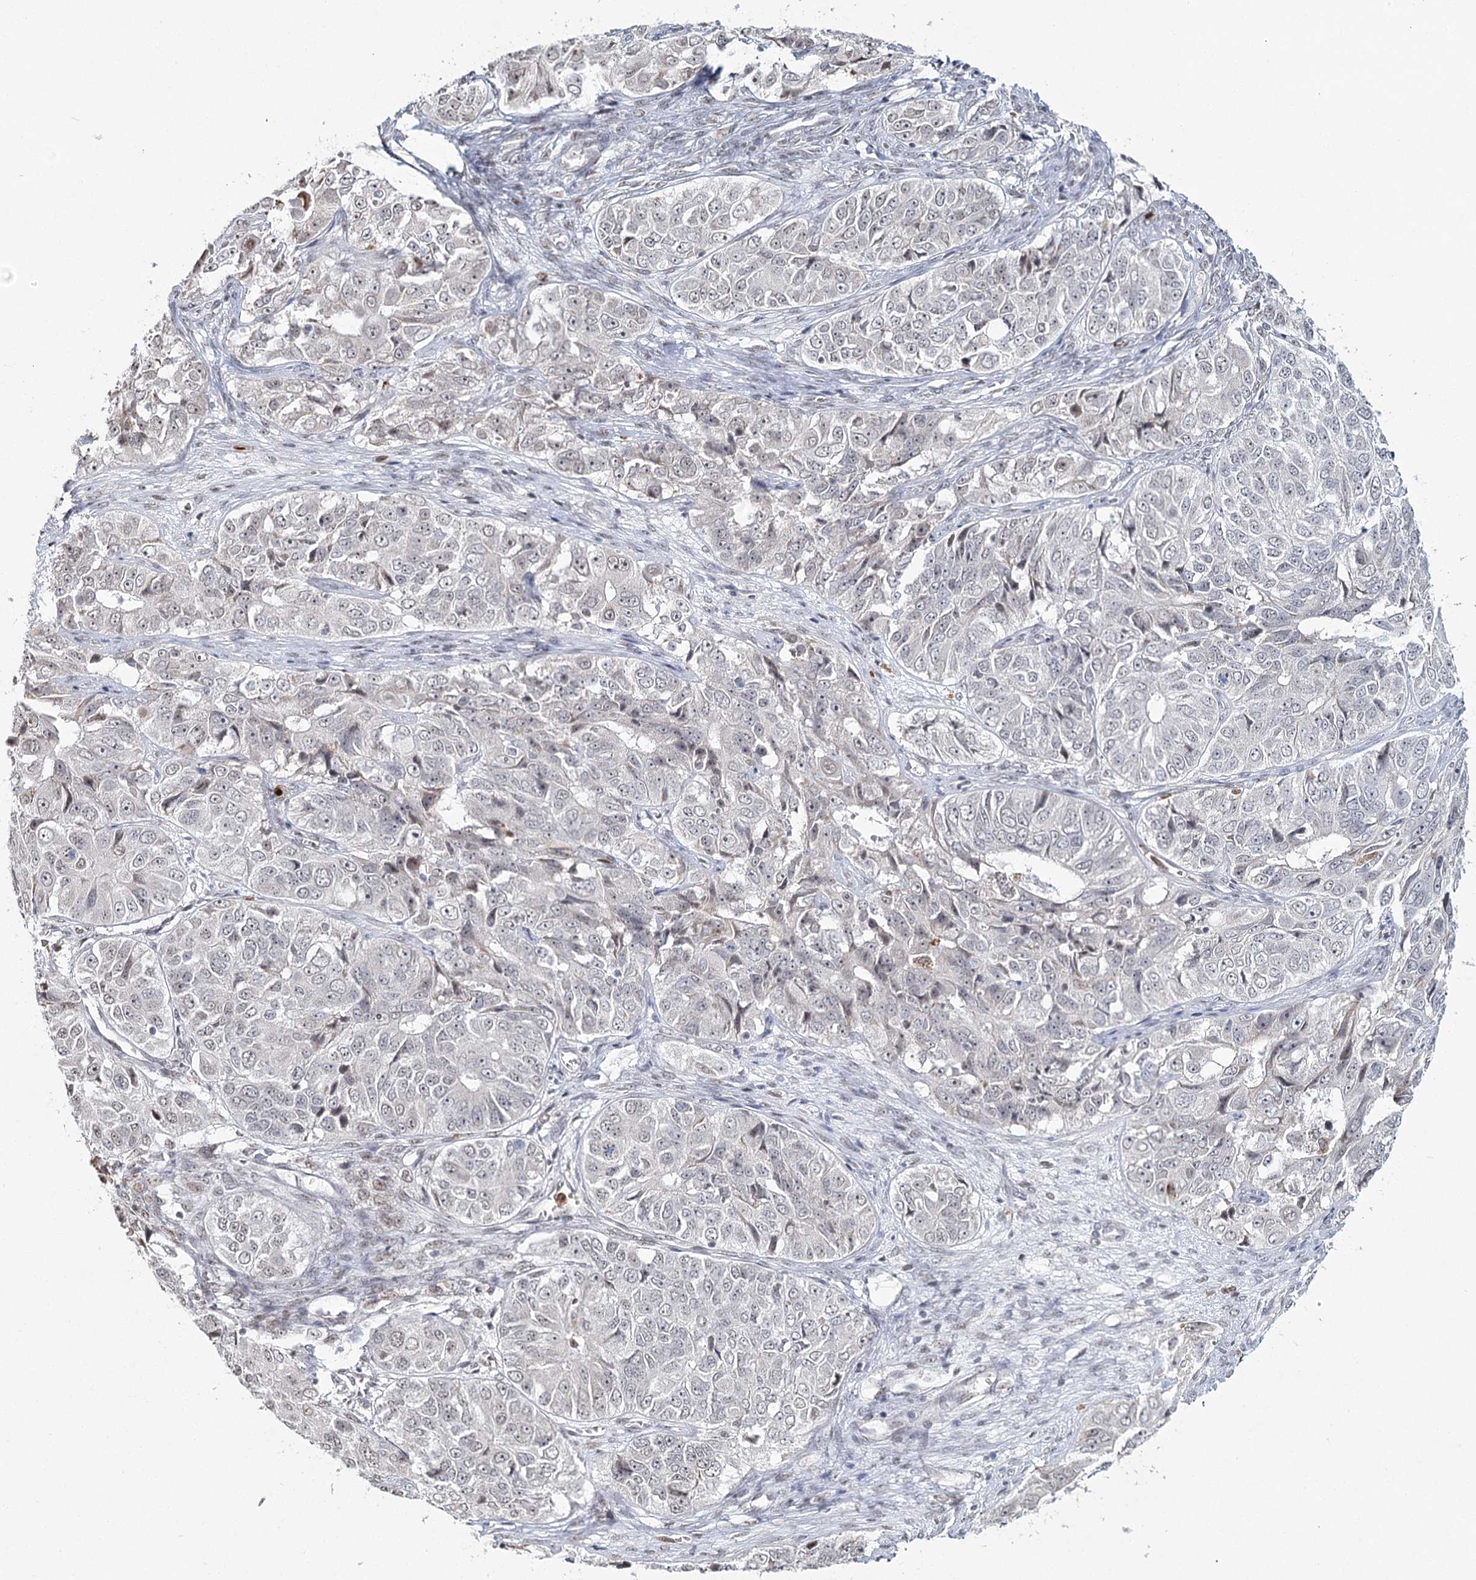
{"staining": {"intensity": "negative", "quantity": "none", "location": "none"}, "tissue": "ovarian cancer", "cell_type": "Tumor cells", "image_type": "cancer", "snomed": [{"axis": "morphology", "description": "Carcinoma, endometroid"}, {"axis": "topography", "description": "Ovary"}], "caption": "Tumor cells show no significant positivity in ovarian cancer.", "gene": "ATAD1", "patient": {"sex": "female", "age": 51}}